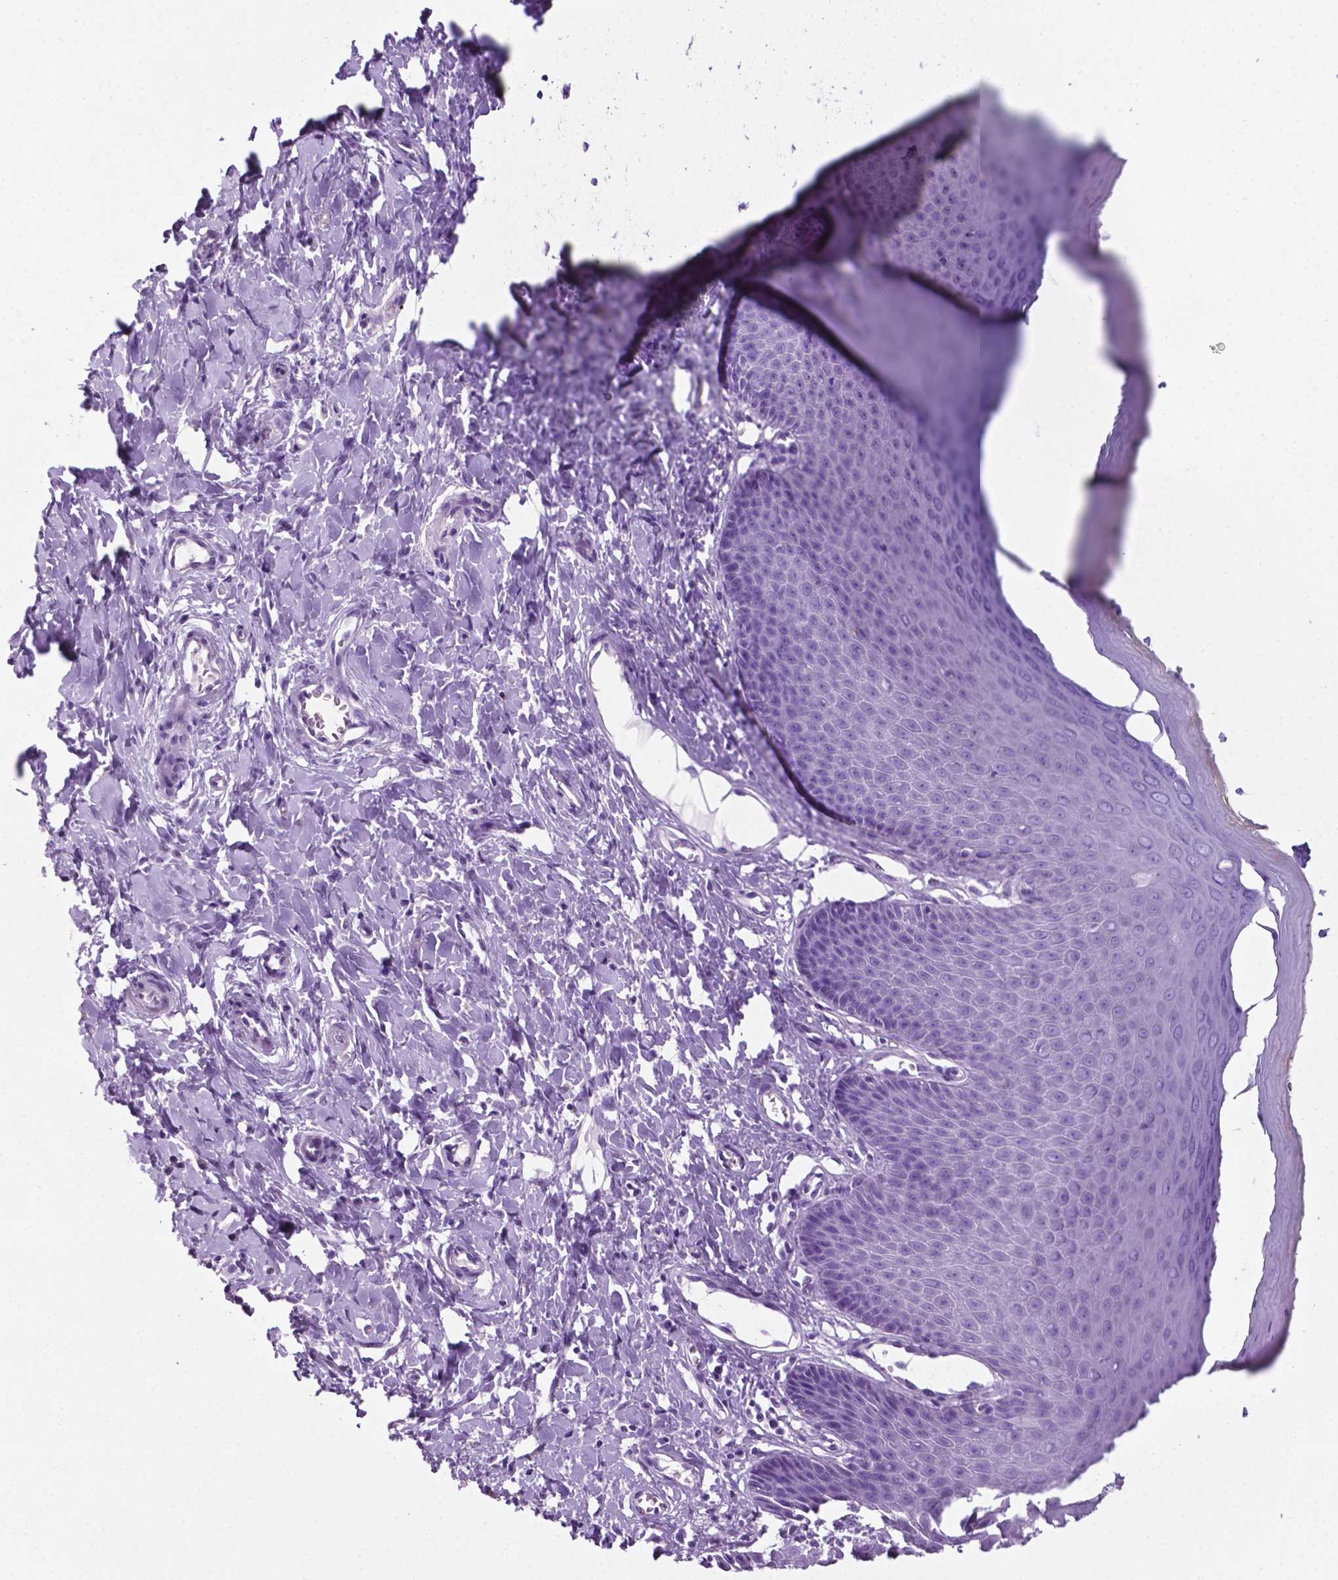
{"staining": {"intensity": "negative", "quantity": "none", "location": "none"}, "tissue": "vagina", "cell_type": "Squamous epithelial cells", "image_type": "normal", "snomed": [{"axis": "morphology", "description": "Normal tissue, NOS"}, {"axis": "topography", "description": "Vagina"}], "caption": "Immunohistochemistry photomicrograph of unremarkable vagina stained for a protein (brown), which displays no expression in squamous epithelial cells.", "gene": "PHGR1", "patient": {"sex": "female", "age": 83}}